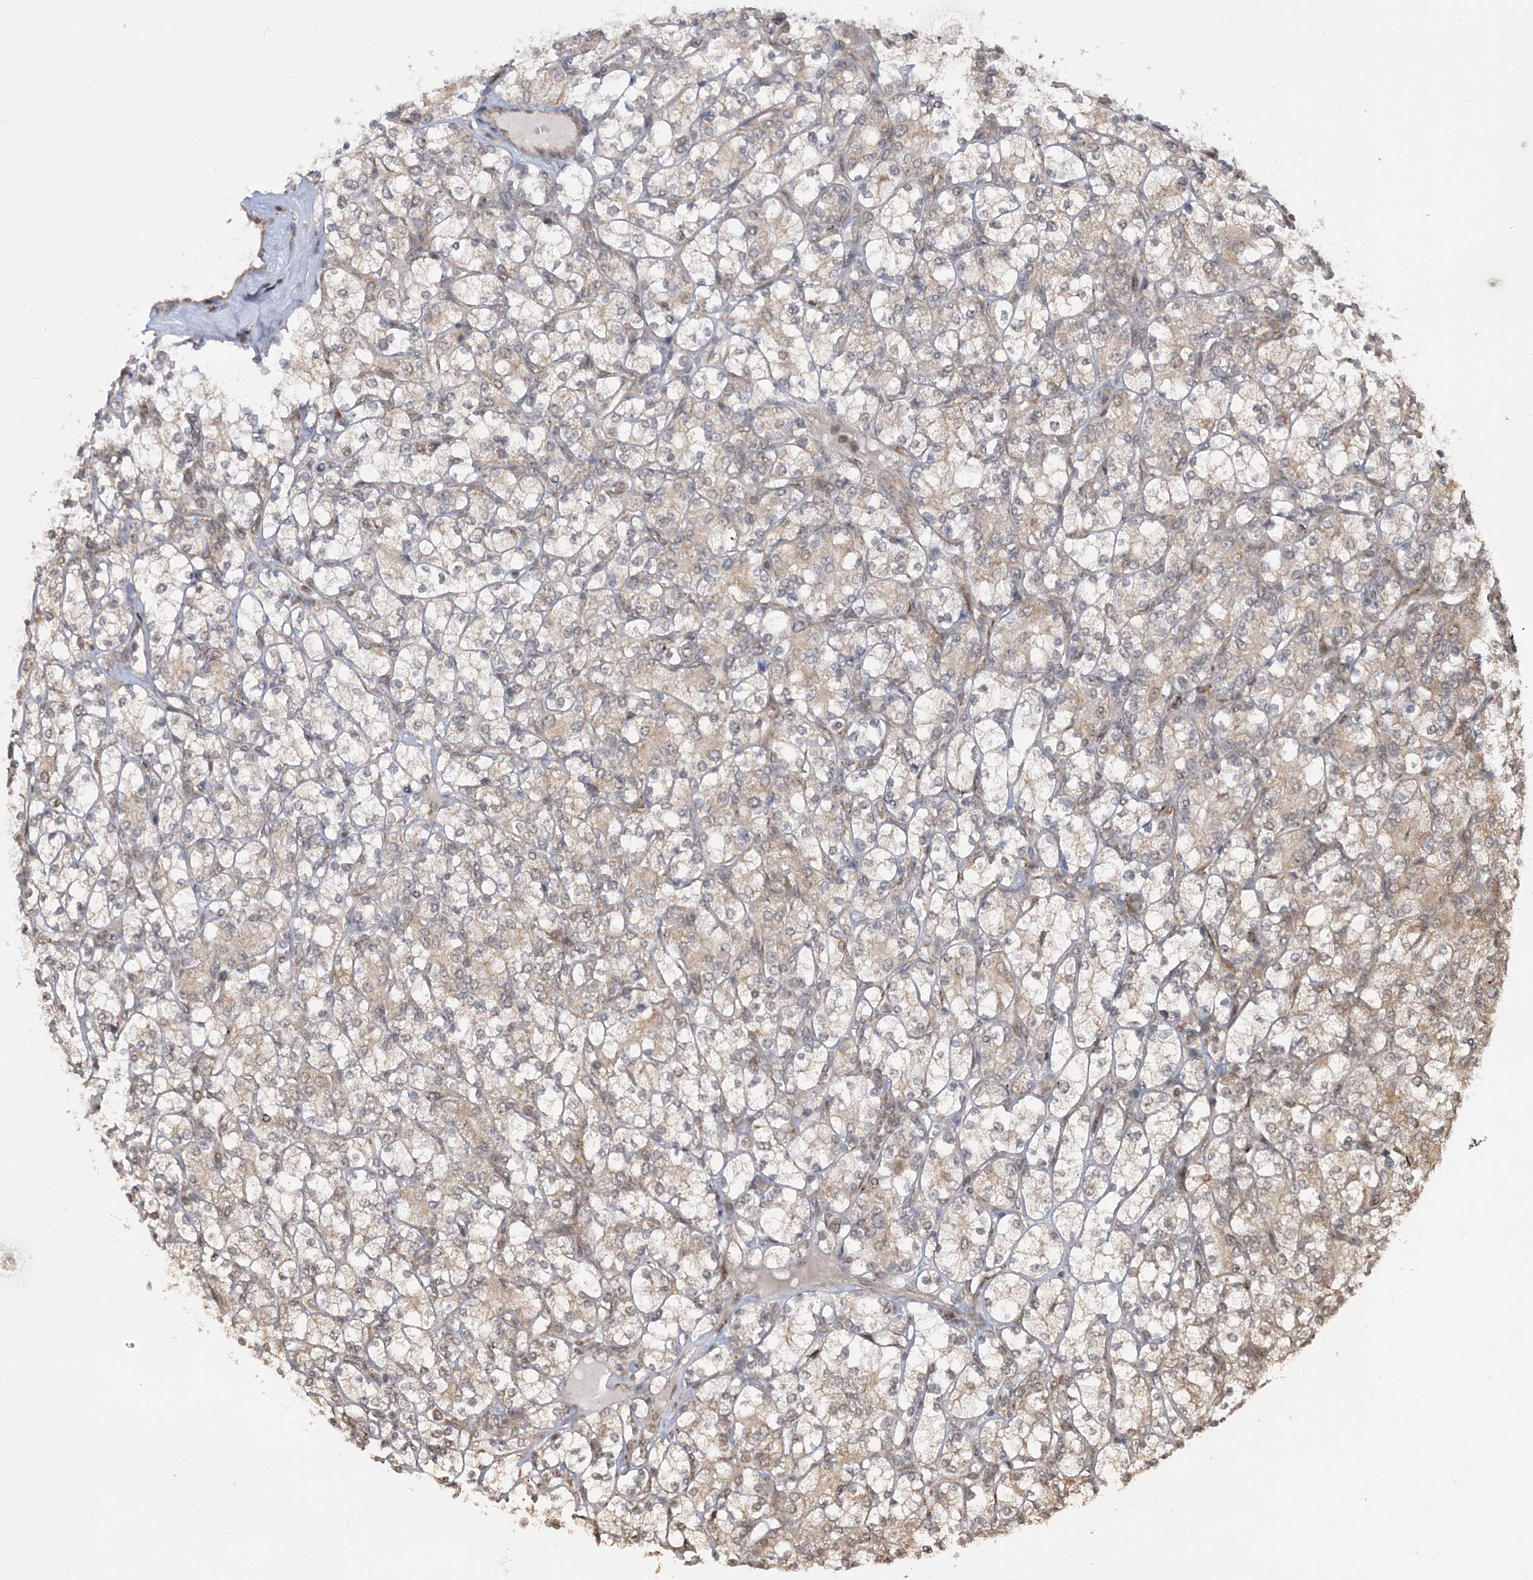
{"staining": {"intensity": "weak", "quantity": ">75%", "location": "cytoplasmic/membranous"}, "tissue": "renal cancer", "cell_type": "Tumor cells", "image_type": "cancer", "snomed": [{"axis": "morphology", "description": "Adenocarcinoma, NOS"}, {"axis": "topography", "description": "Kidney"}], "caption": "About >75% of tumor cells in renal cancer (adenocarcinoma) exhibit weak cytoplasmic/membranous protein expression as visualized by brown immunohistochemical staining.", "gene": "MRPL47", "patient": {"sex": "male", "age": 77}}